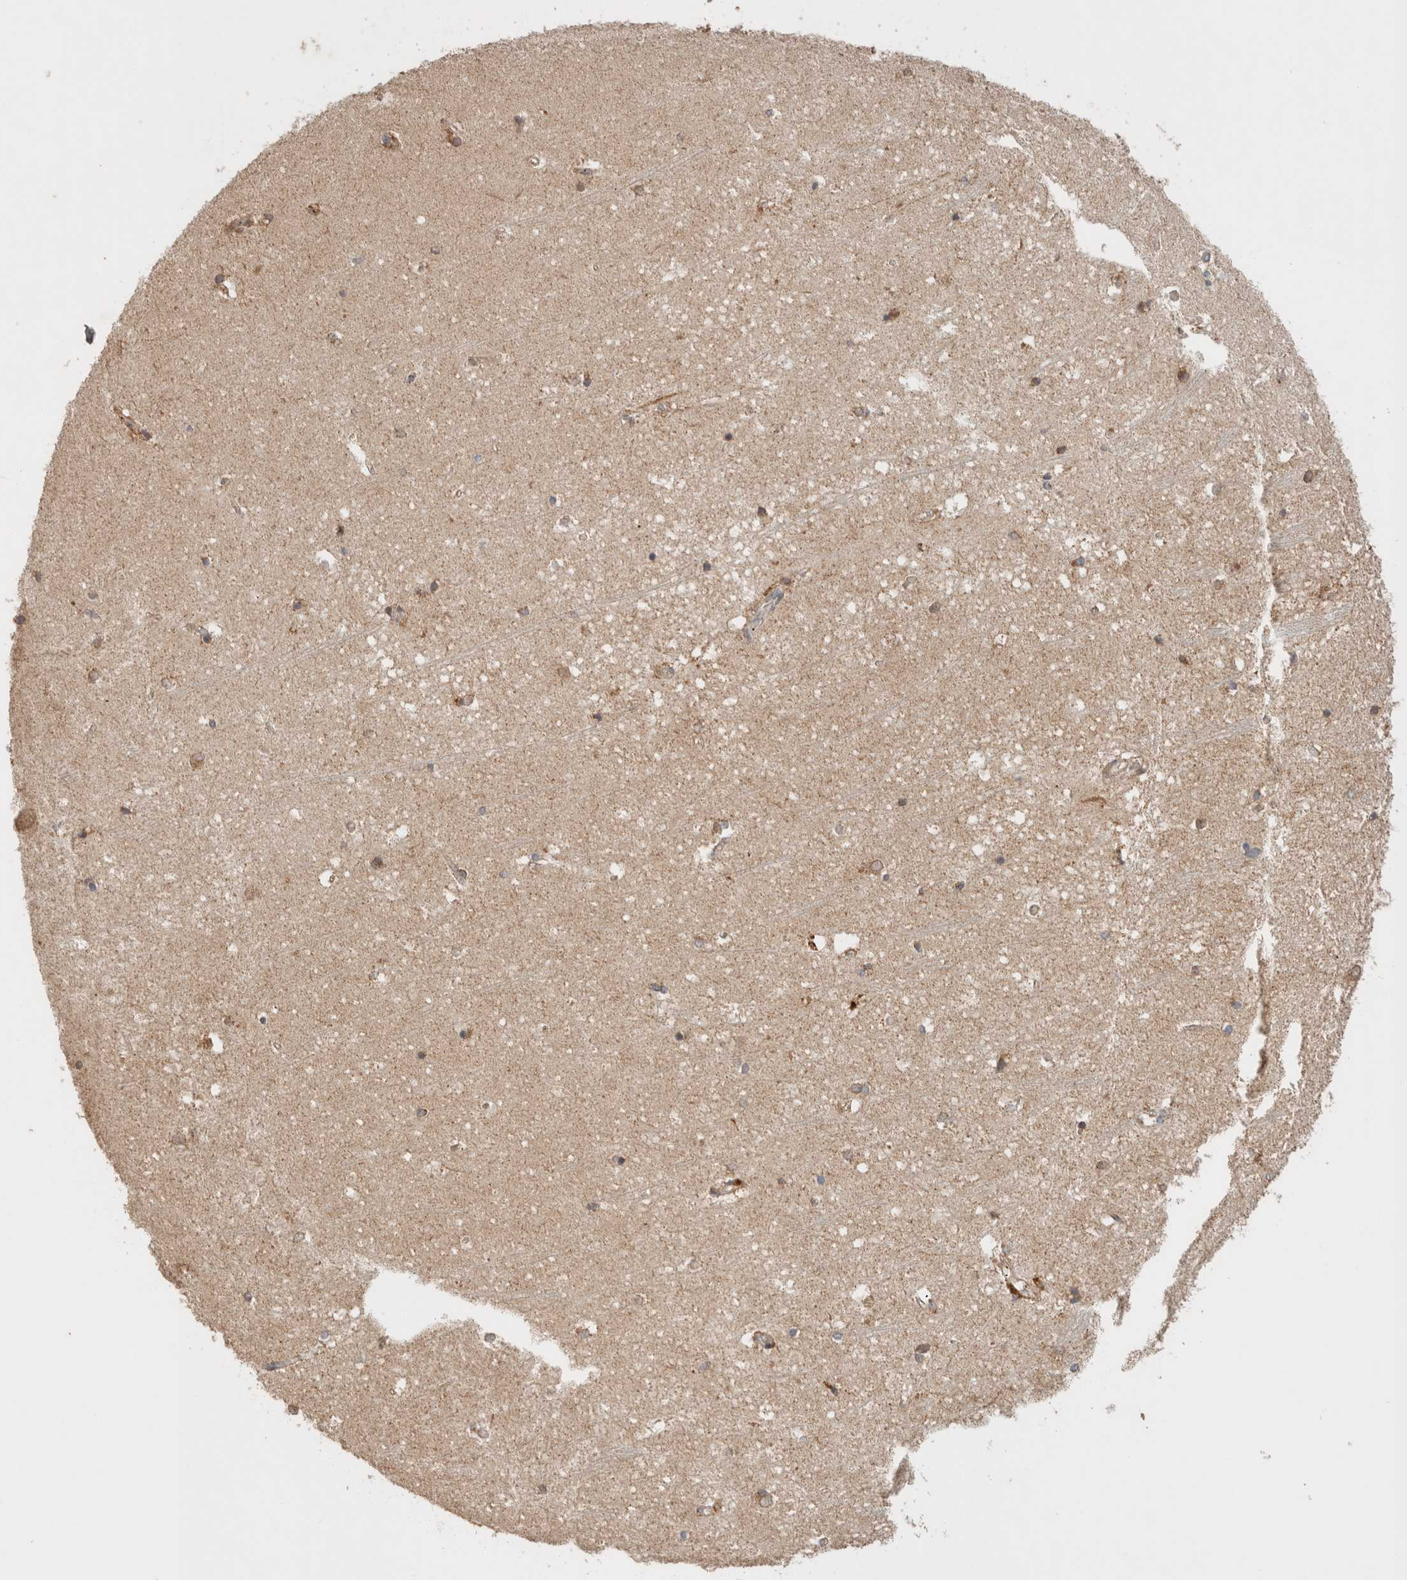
{"staining": {"intensity": "moderate", "quantity": "25%-75%", "location": "cytoplasmic/membranous"}, "tissue": "hippocampus", "cell_type": "Glial cells", "image_type": "normal", "snomed": [{"axis": "morphology", "description": "Normal tissue, NOS"}, {"axis": "topography", "description": "Hippocampus"}], "caption": "Immunohistochemical staining of benign hippocampus demonstrates moderate cytoplasmic/membranous protein staining in about 25%-75% of glial cells.", "gene": "EIF2B3", "patient": {"sex": "male", "age": 45}}